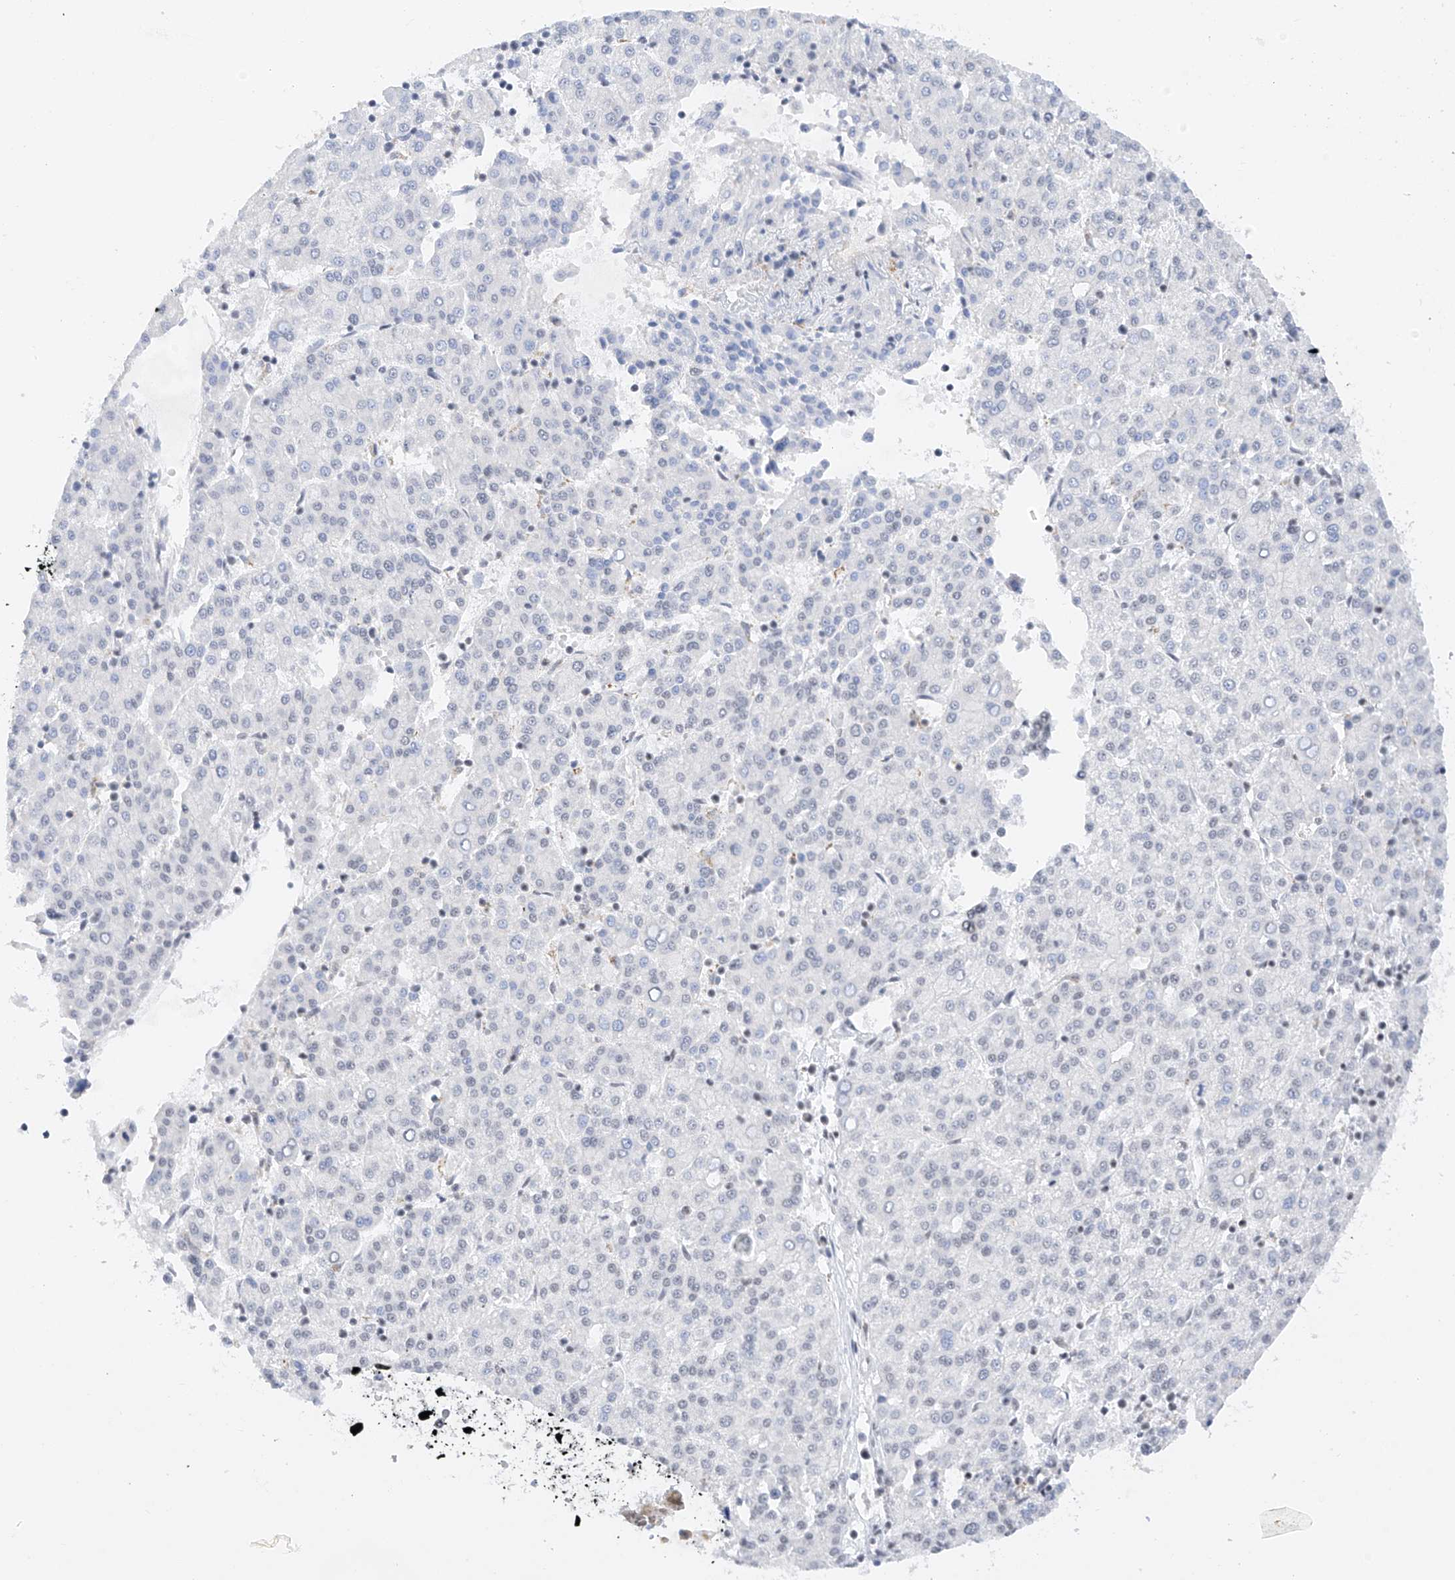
{"staining": {"intensity": "negative", "quantity": "none", "location": "none"}, "tissue": "liver cancer", "cell_type": "Tumor cells", "image_type": "cancer", "snomed": [{"axis": "morphology", "description": "Carcinoma, Hepatocellular, NOS"}, {"axis": "topography", "description": "Liver"}], "caption": "Immunohistochemistry micrograph of hepatocellular carcinoma (liver) stained for a protein (brown), which reveals no positivity in tumor cells.", "gene": "NRF1", "patient": {"sex": "female", "age": 58}}